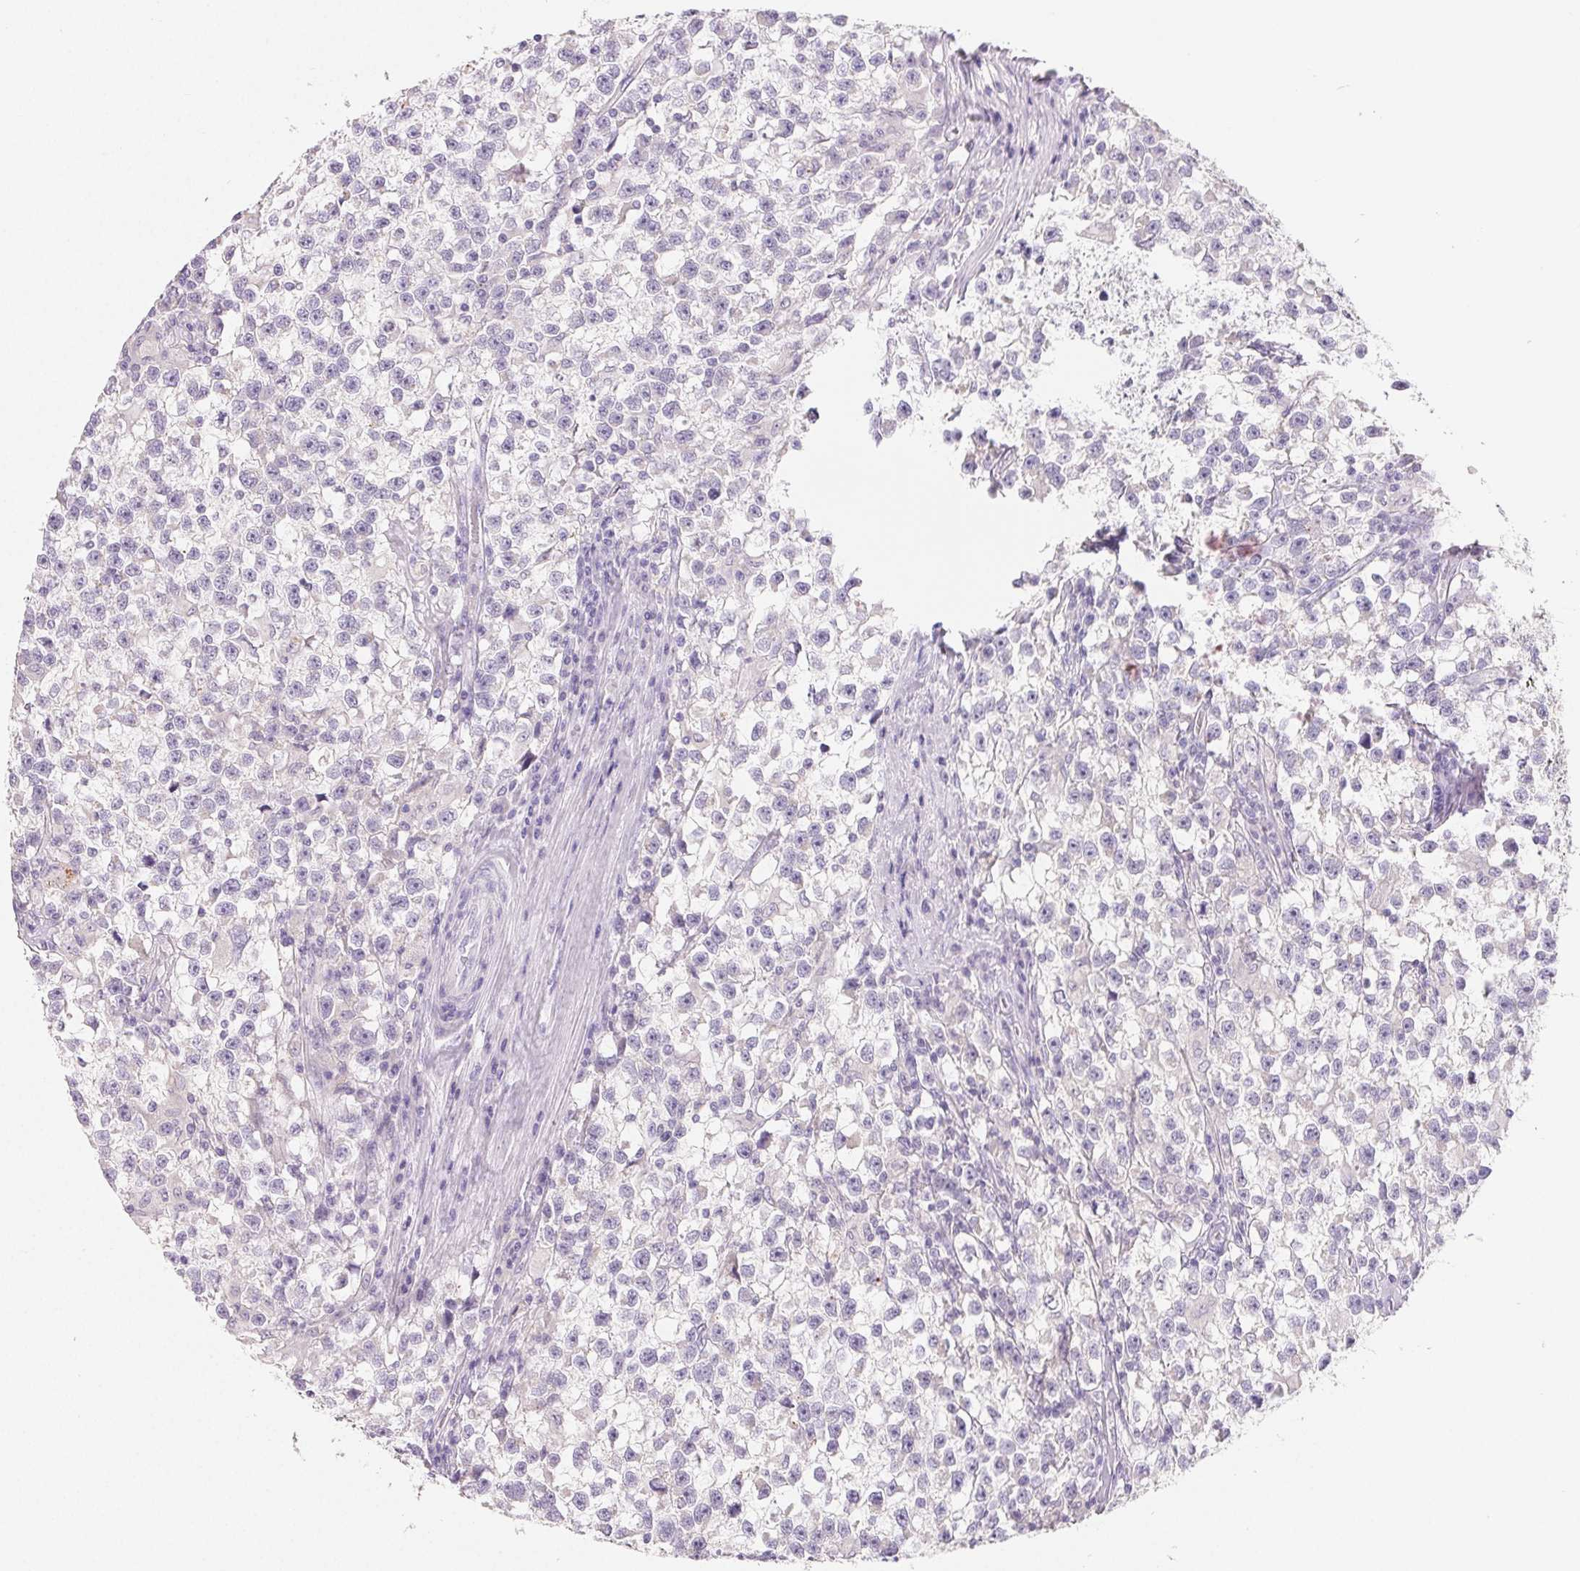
{"staining": {"intensity": "negative", "quantity": "none", "location": "none"}, "tissue": "testis cancer", "cell_type": "Tumor cells", "image_type": "cancer", "snomed": [{"axis": "morphology", "description": "Seminoma, NOS"}, {"axis": "topography", "description": "Testis"}], "caption": "Immunohistochemical staining of human testis cancer (seminoma) demonstrates no significant positivity in tumor cells.", "gene": "SPACA5B", "patient": {"sex": "male", "age": 31}}